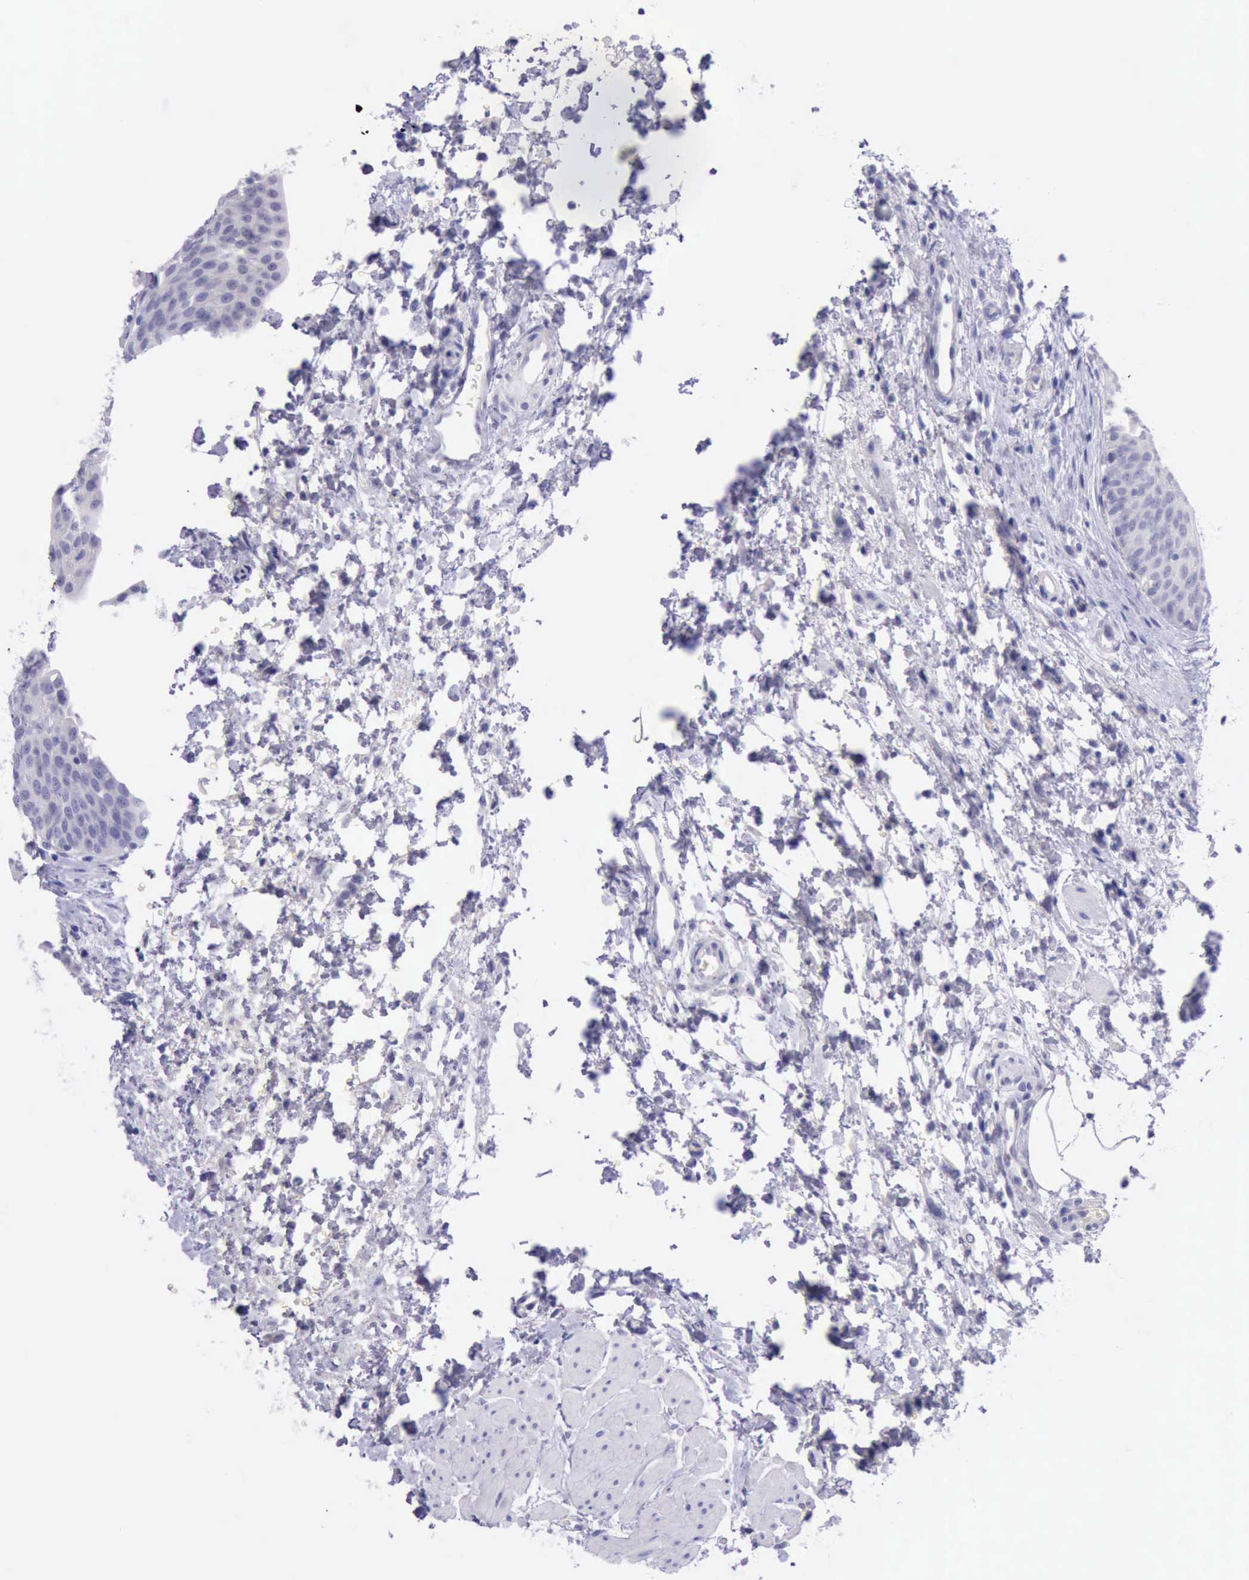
{"staining": {"intensity": "negative", "quantity": "none", "location": "none"}, "tissue": "urinary bladder", "cell_type": "Urothelial cells", "image_type": "normal", "snomed": [{"axis": "morphology", "description": "Normal tissue, NOS"}, {"axis": "topography", "description": "Smooth muscle"}, {"axis": "topography", "description": "Urinary bladder"}], "caption": "Immunohistochemical staining of normal urinary bladder exhibits no significant expression in urothelial cells.", "gene": "LRFN5", "patient": {"sex": "male", "age": 35}}